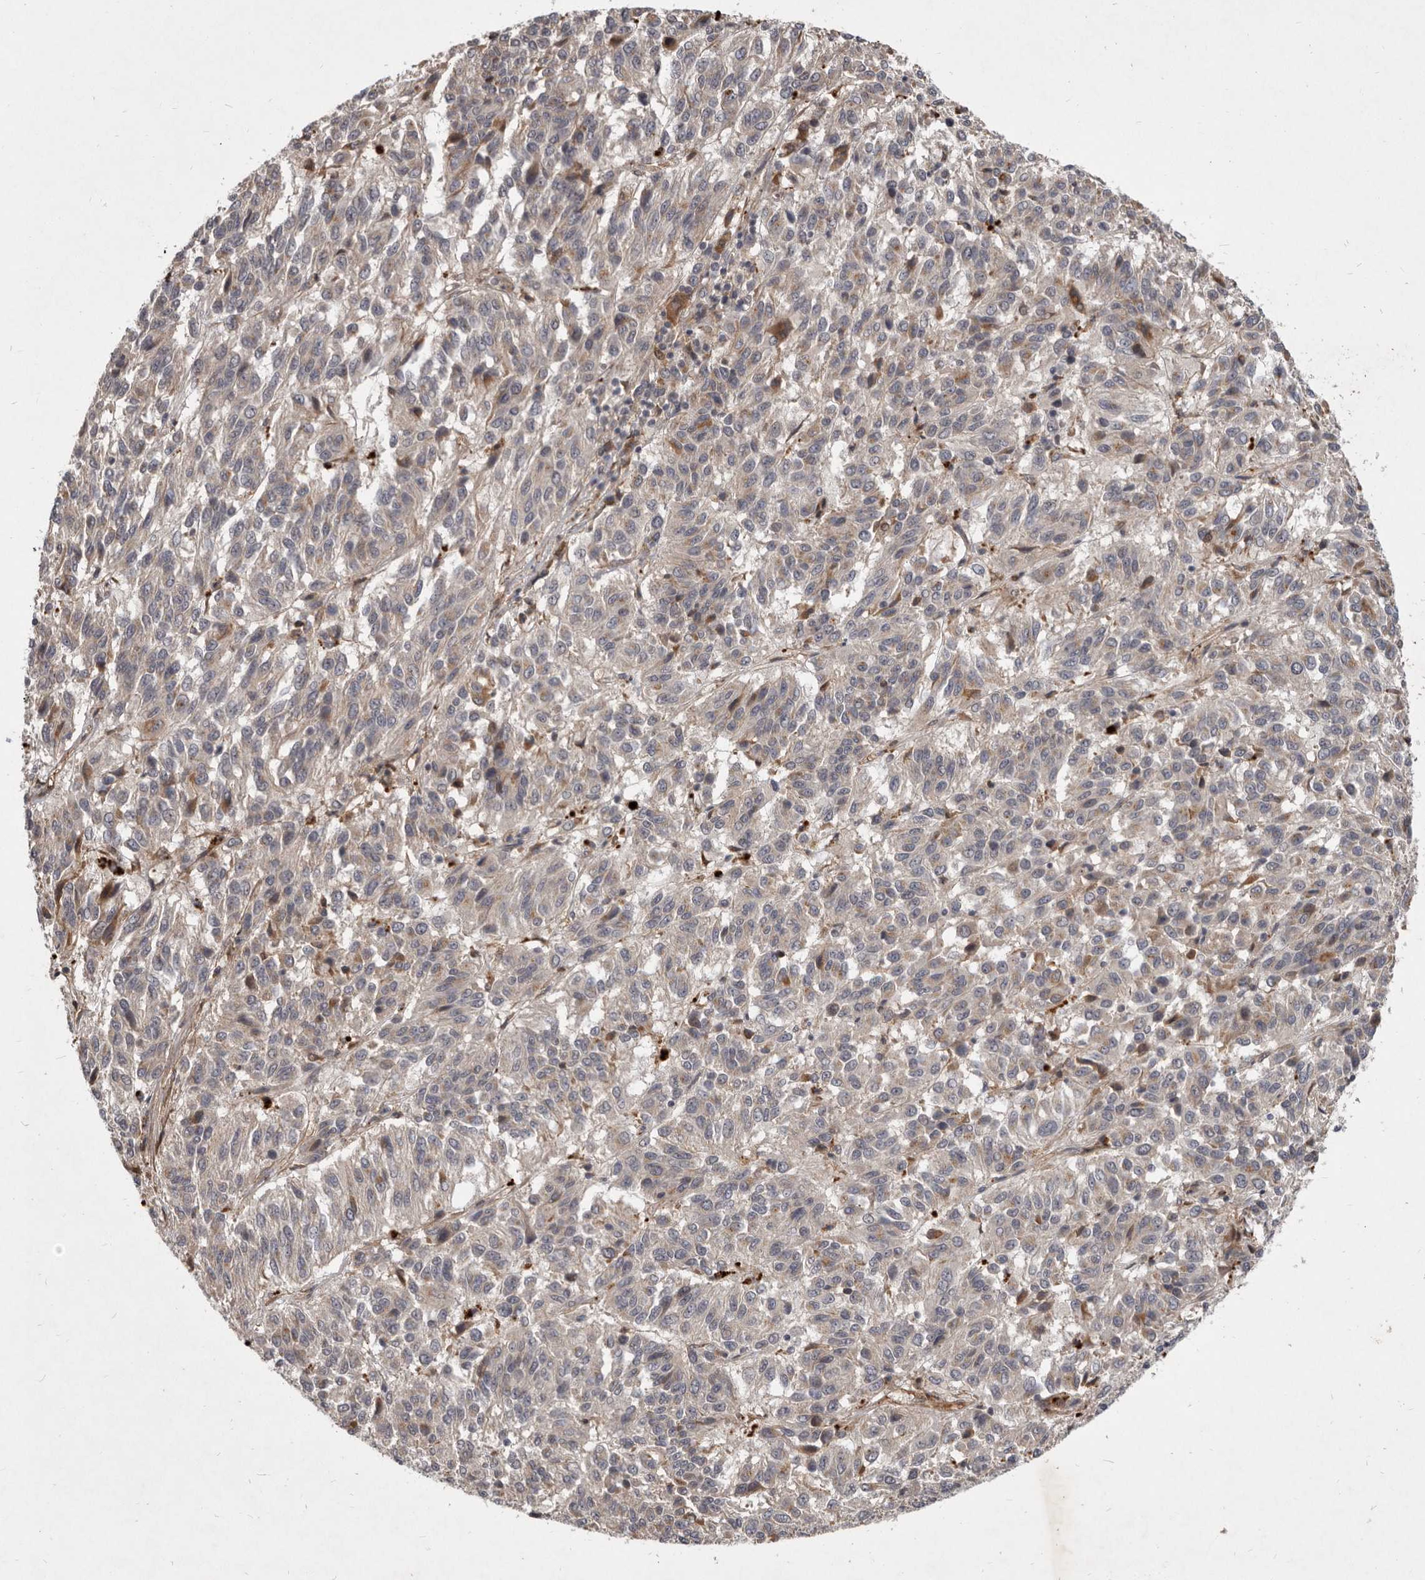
{"staining": {"intensity": "moderate", "quantity": "<25%", "location": "cytoplasmic/membranous"}, "tissue": "melanoma", "cell_type": "Tumor cells", "image_type": "cancer", "snomed": [{"axis": "morphology", "description": "Malignant melanoma, Metastatic site"}, {"axis": "topography", "description": "Lung"}], "caption": "The histopathology image exhibits immunohistochemical staining of malignant melanoma (metastatic site). There is moderate cytoplasmic/membranous positivity is identified in about <25% of tumor cells. (brown staining indicates protein expression, while blue staining denotes nuclei).", "gene": "DNAJC28", "patient": {"sex": "male", "age": 64}}